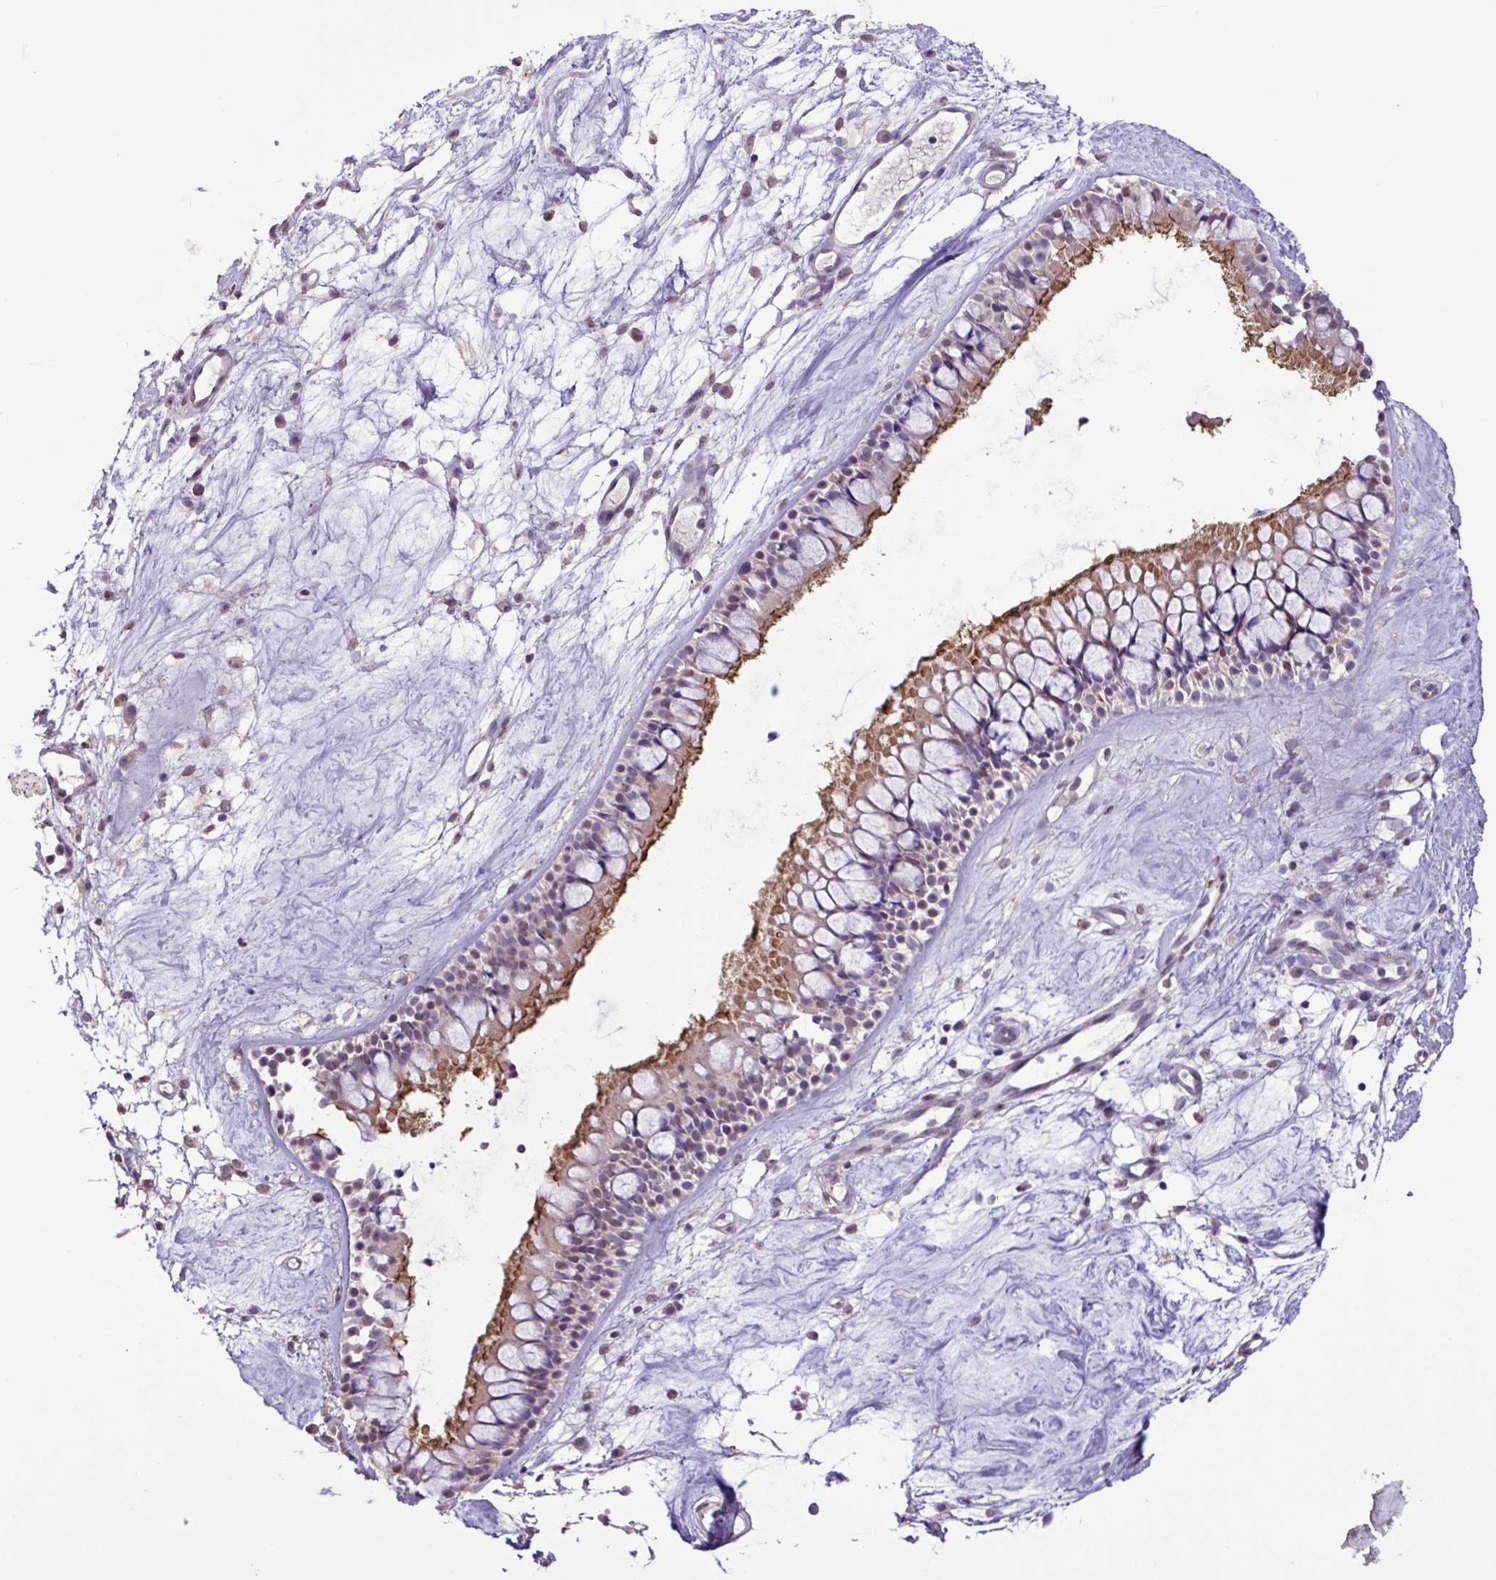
{"staining": {"intensity": "moderate", "quantity": "25%-75%", "location": "cytoplasmic/membranous,nuclear"}, "tissue": "nasopharynx", "cell_type": "Respiratory epithelial cells", "image_type": "normal", "snomed": [{"axis": "morphology", "description": "Normal tissue, NOS"}, {"axis": "topography", "description": "Nasopharynx"}], "caption": "Respiratory epithelial cells exhibit medium levels of moderate cytoplasmic/membranous,nuclear expression in about 25%-75% of cells in unremarkable nasopharynx.", "gene": "L3MBTL3", "patient": {"sex": "male", "age": 63}}